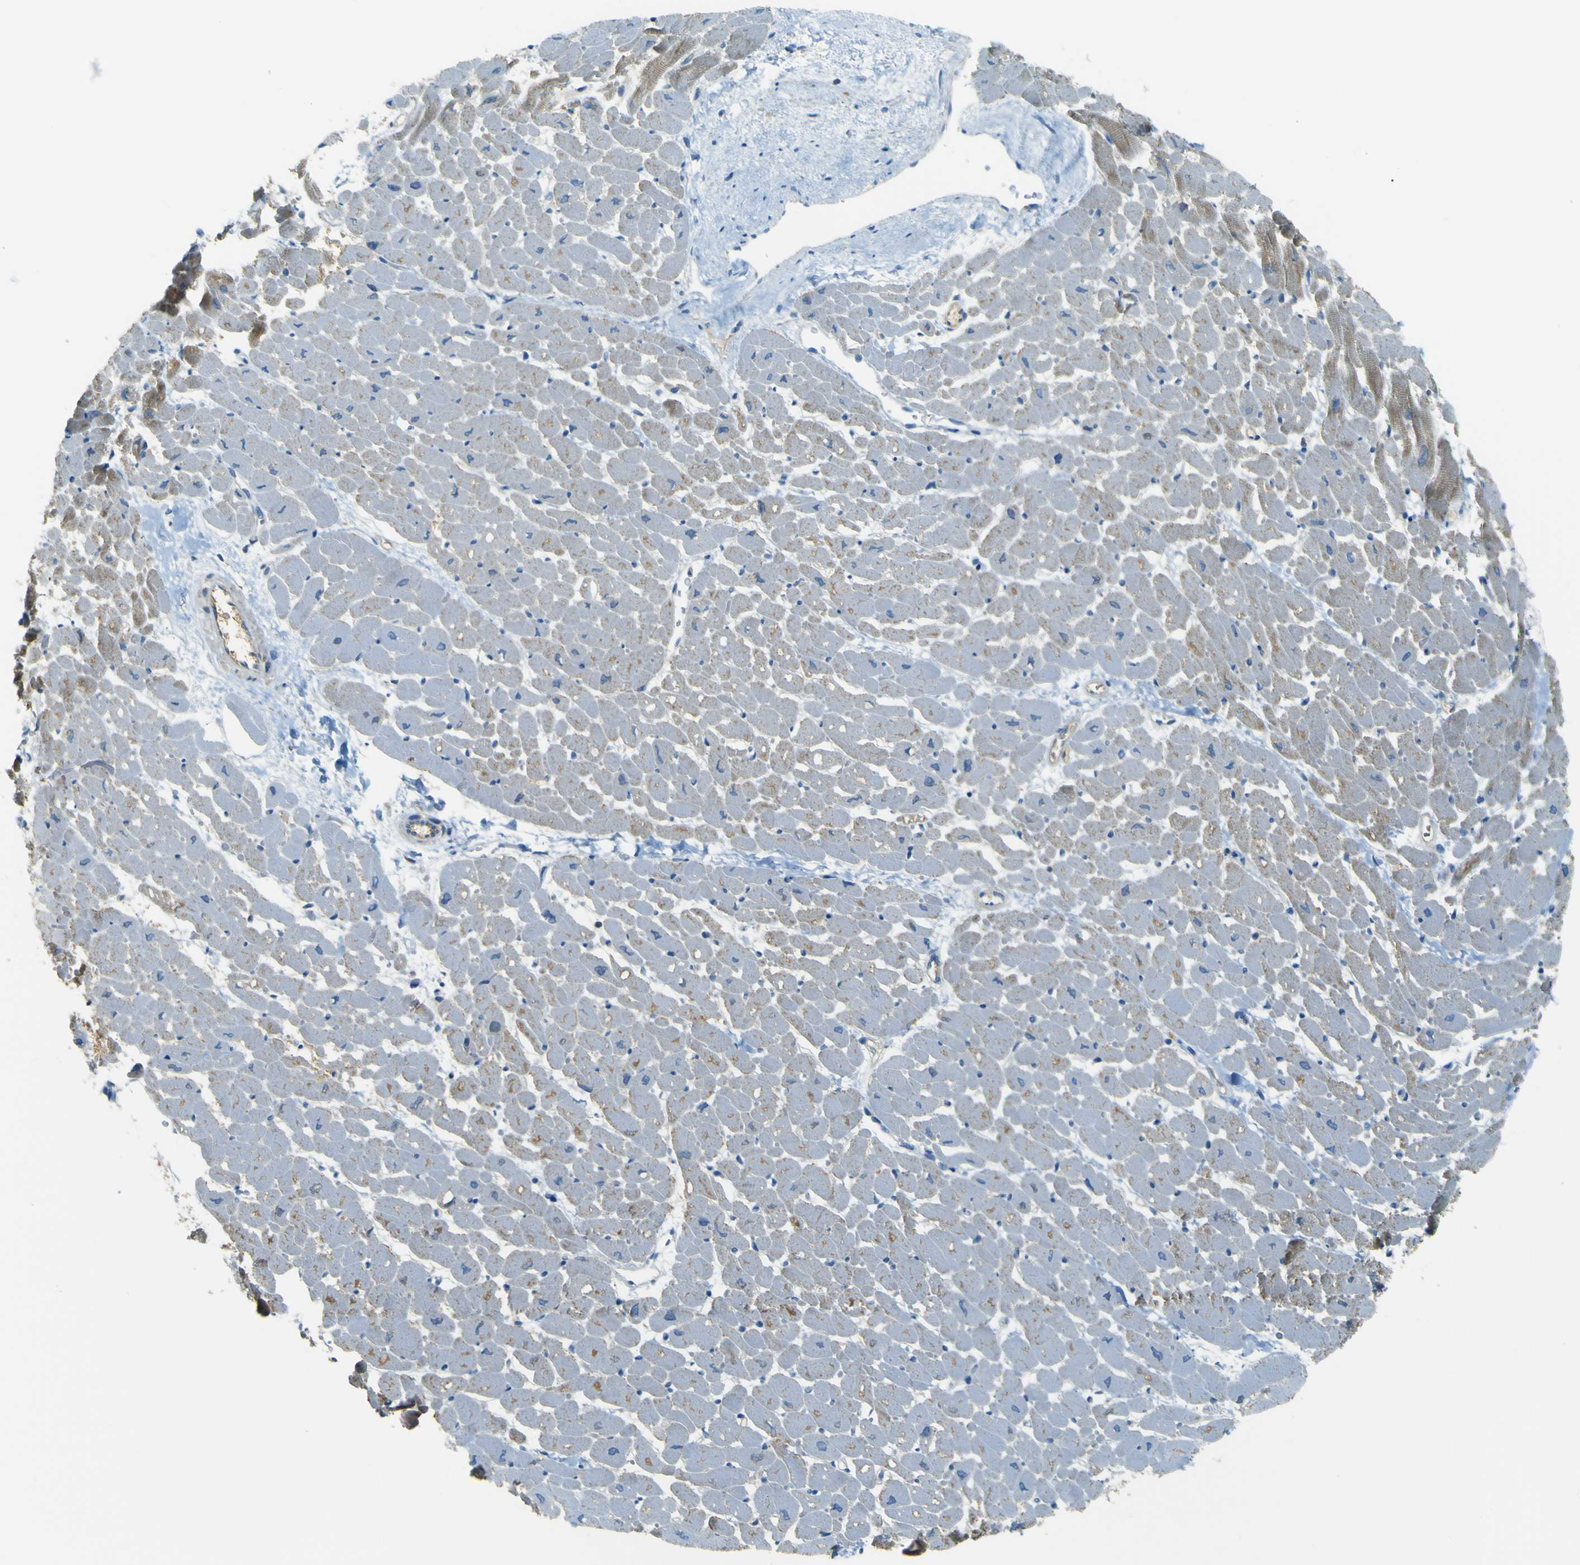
{"staining": {"intensity": "weak", "quantity": "25%-75%", "location": "cytoplasmic/membranous"}, "tissue": "heart muscle", "cell_type": "Cardiomyocytes", "image_type": "normal", "snomed": [{"axis": "morphology", "description": "Normal tissue, NOS"}, {"axis": "topography", "description": "Heart"}], "caption": "A high-resolution micrograph shows IHC staining of normal heart muscle, which exhibits weak cytoplasmic/membranous expression in about 25%-75% of cardiomyocytes.", "gene": "FKTN", "patient": {"sex": "male", "age": 45}}